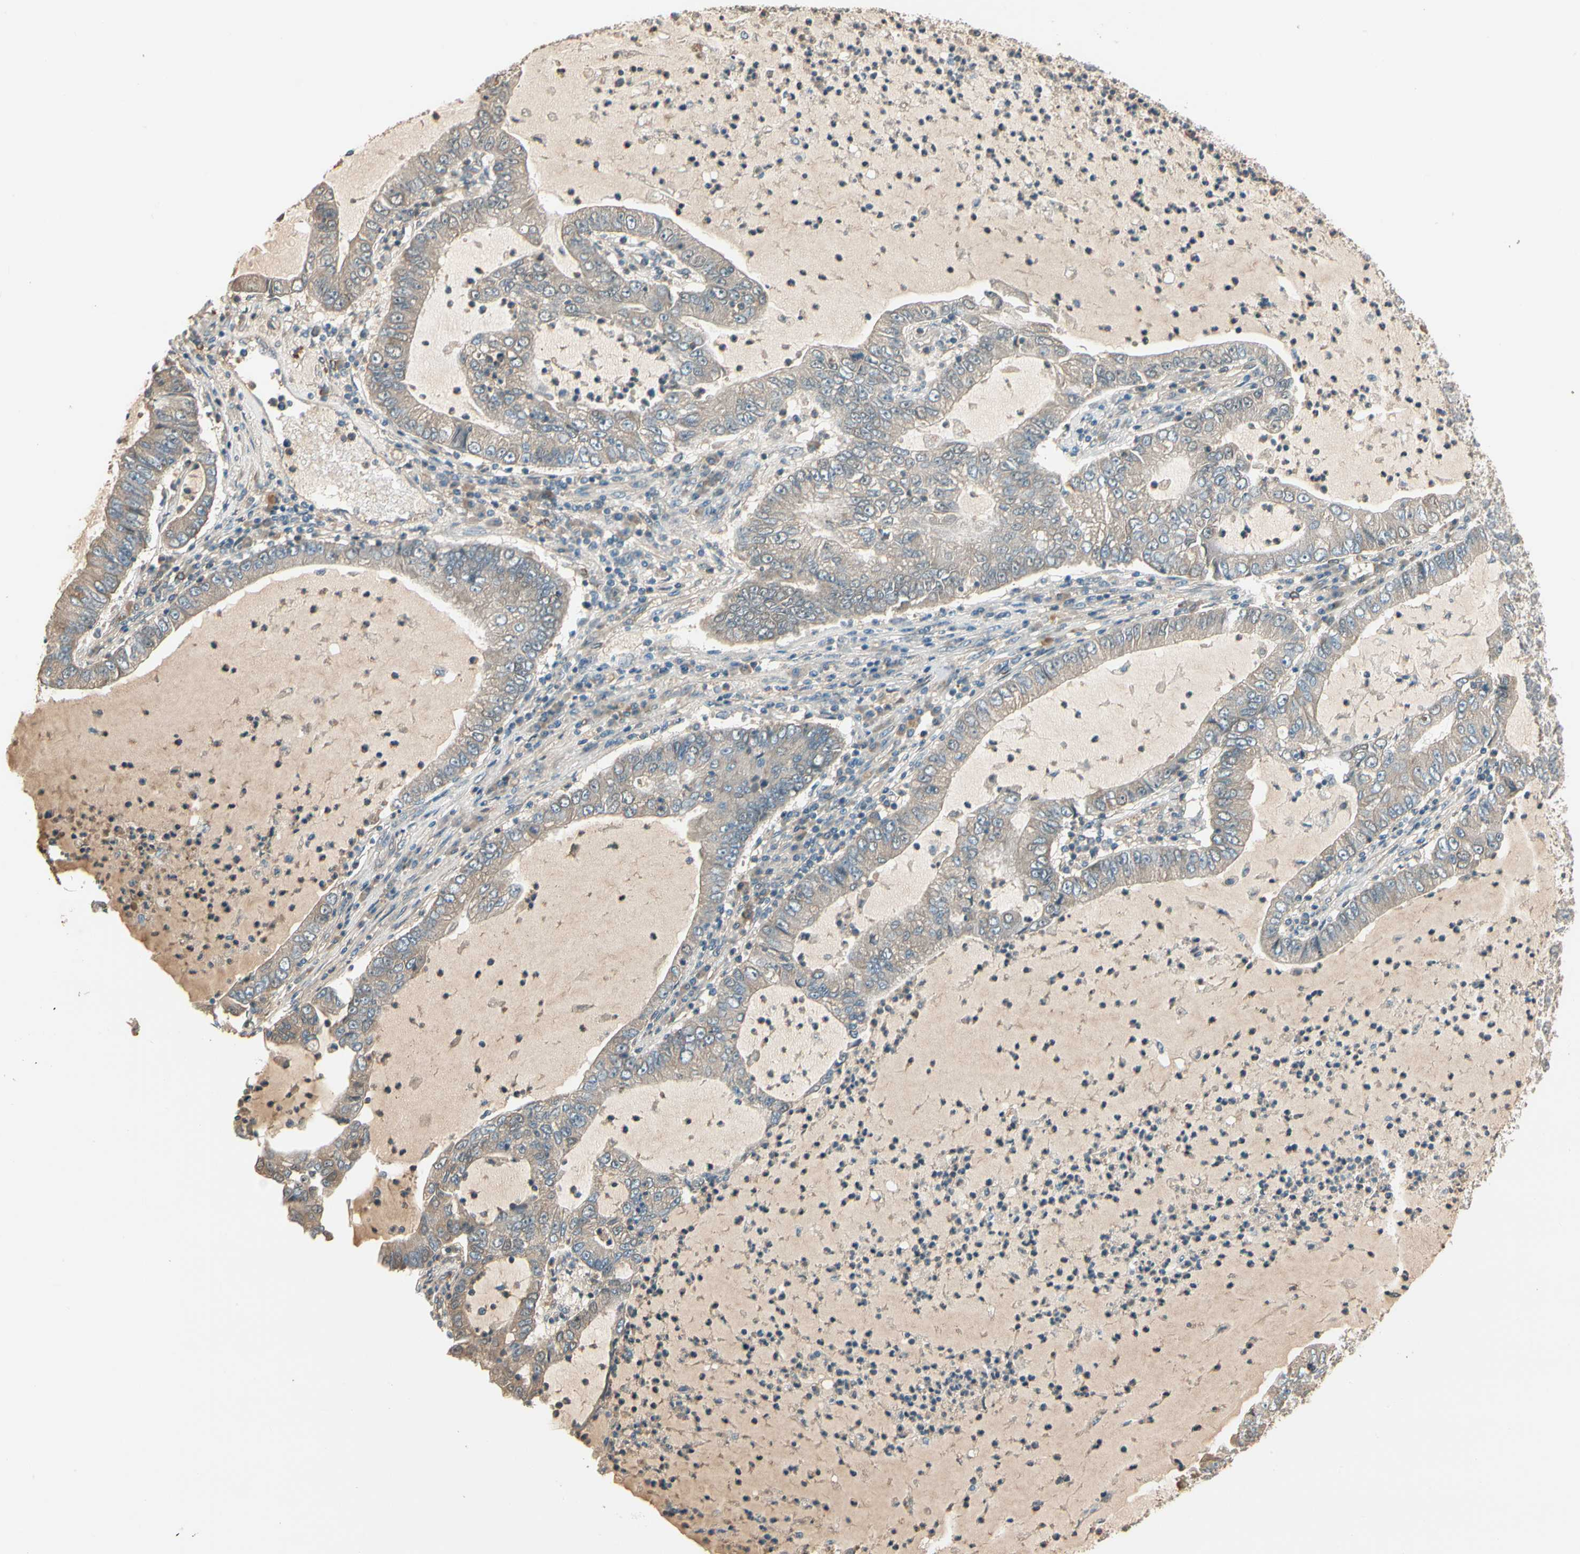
{"staining": {"intensity": "weak", "quantity": ">75%", "location": "cytoplasmic/membranous"}, "tissue": "lung cancer", "cell_type": "Tumor cells", "image_type": "cancer", "snomed": [{"axis": "morphology", "description": "Adenocarcinoma, NOS"}, {"axis": "topography", "description": "Lung"}], "caption": "Immunohistochemical staining of human lung cancer (adenocarcinoma) demonstrates low levels of weak cytoplasmic/membranous protein staining in about >75% of tumor cells.", "gene": "TNFRSF21", "patient": {"sex": "female", "age": 51}}